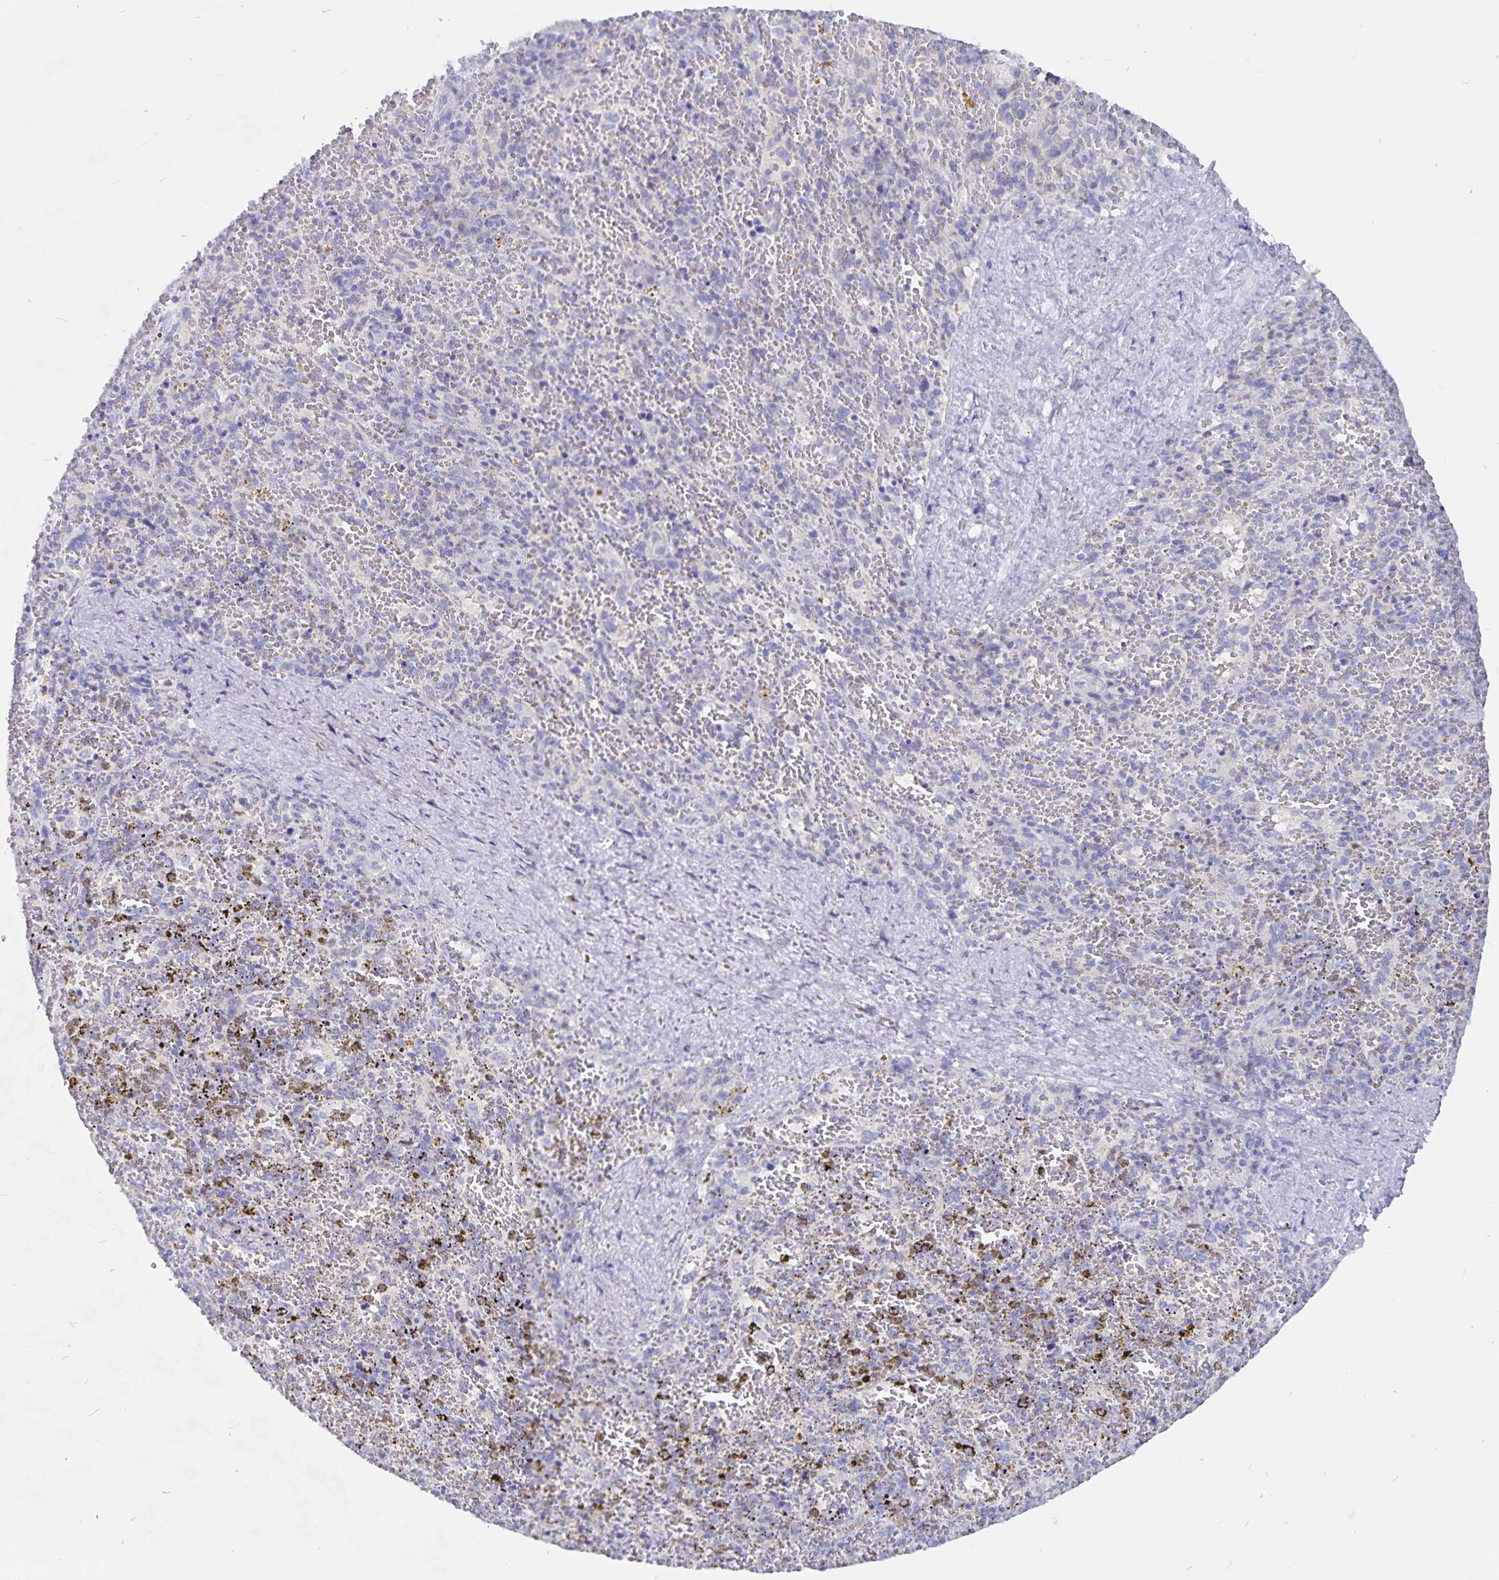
{"staining": {"intensity": "negative", "quantity": "none", "location": "none"}, "tissue": "spleen", "cell_type": "Cells in red pulp", "image_type": "normal", "snomed": [{"axis": "morphology", "description": "Normal tissue, NOS"}, {"axis": "topography", "description": "Spleen"}], "caption": "Protein analysis of normal spleen reveals no significant positivity in cells in red pulp.", "gene": "SNTN", "patient": {"sex": "female", "age": 50}}